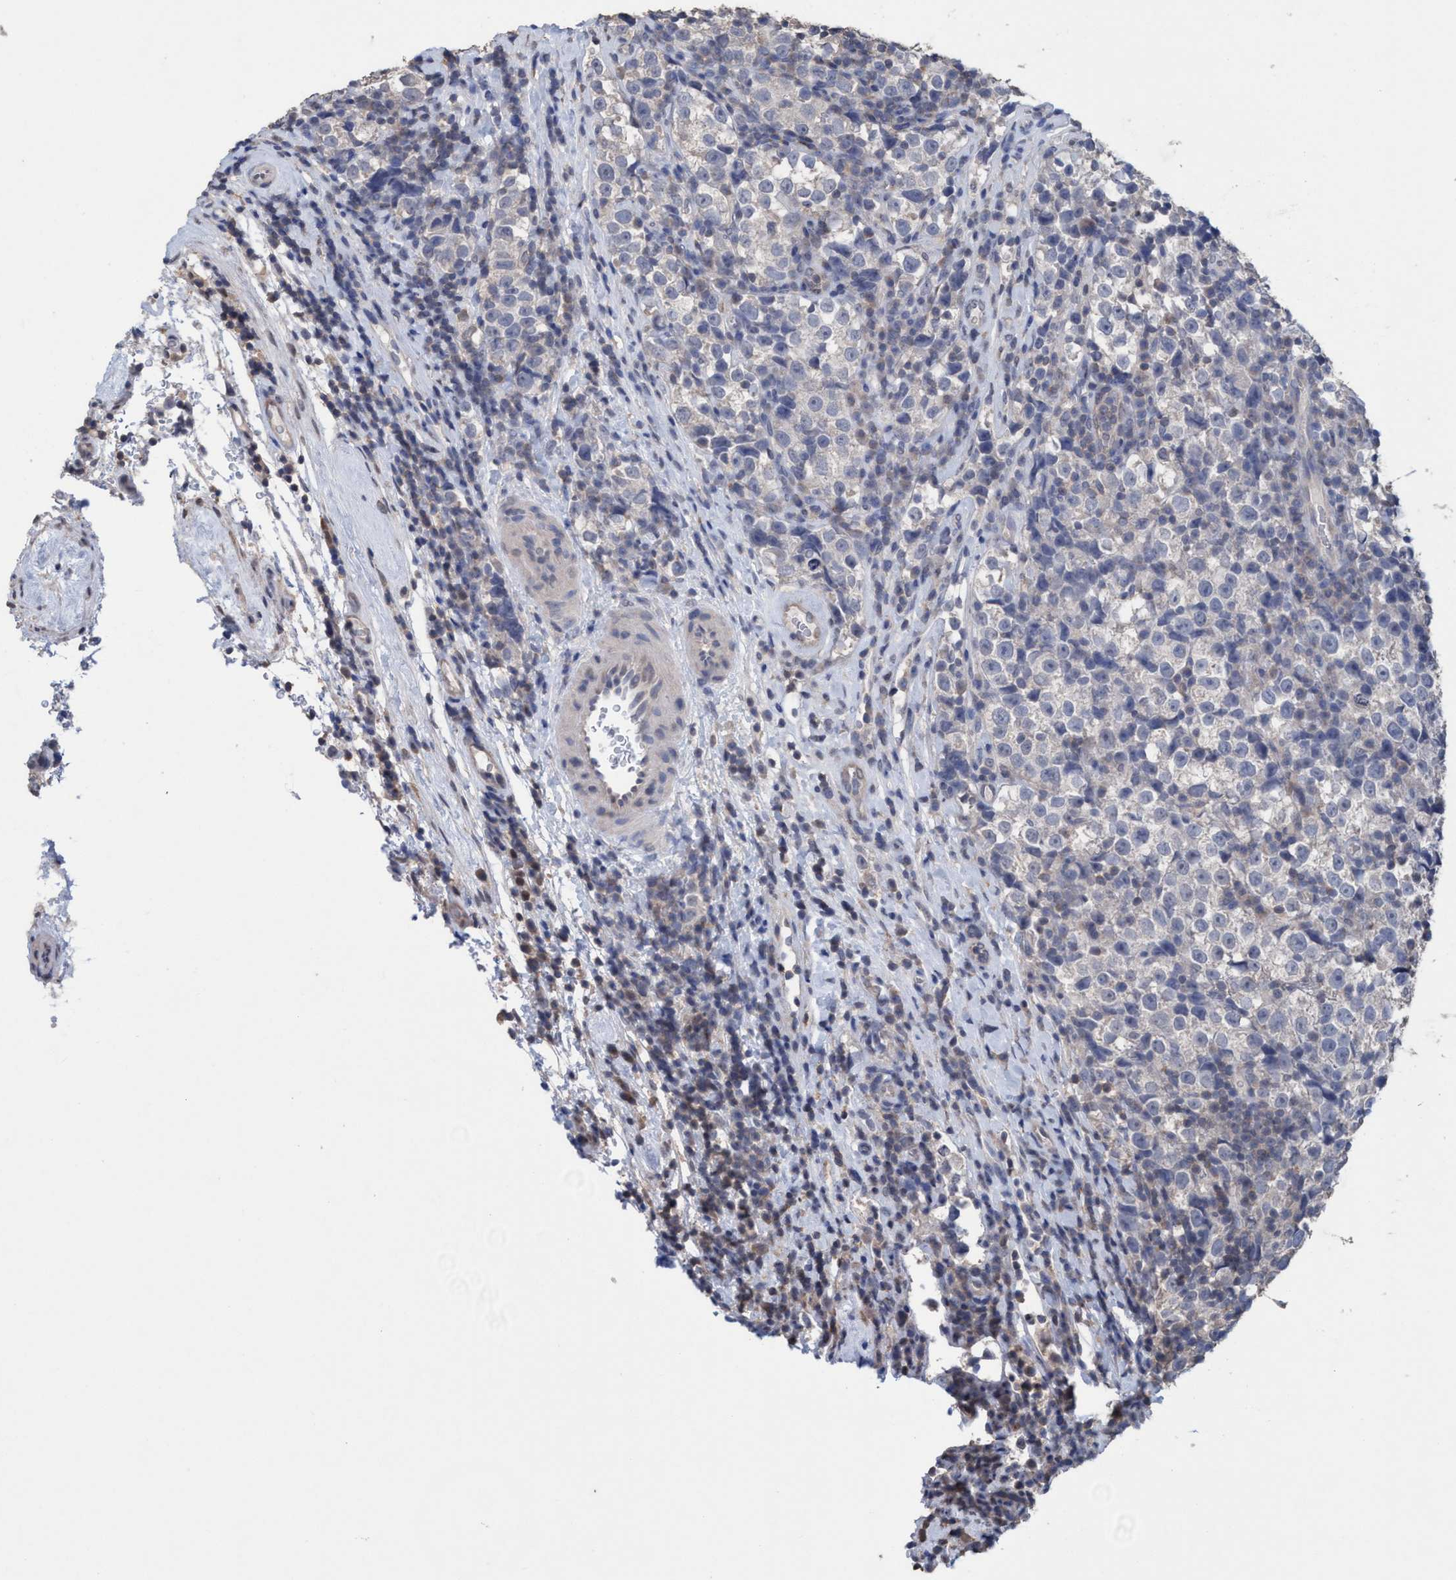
{"staining": {"intensity": "negative", "quantity": "none", "location": "none"}, "tissue": "testis cancer", "cell_type": "Tumor cells", "image_type": "cancer", "snomed": [{"axis": "morphology", "description": "Normal tissue, NOS"}, {"axis": "morphology", "description": "Seminoma, NOS"}, {"axis": "topography", "description": "Testis"}], "caption": "Tumor cells are negative for brown protein staining in testis cancer.", "gene": "GLOD4", "patient": {"sex": "male", "age": 43}}